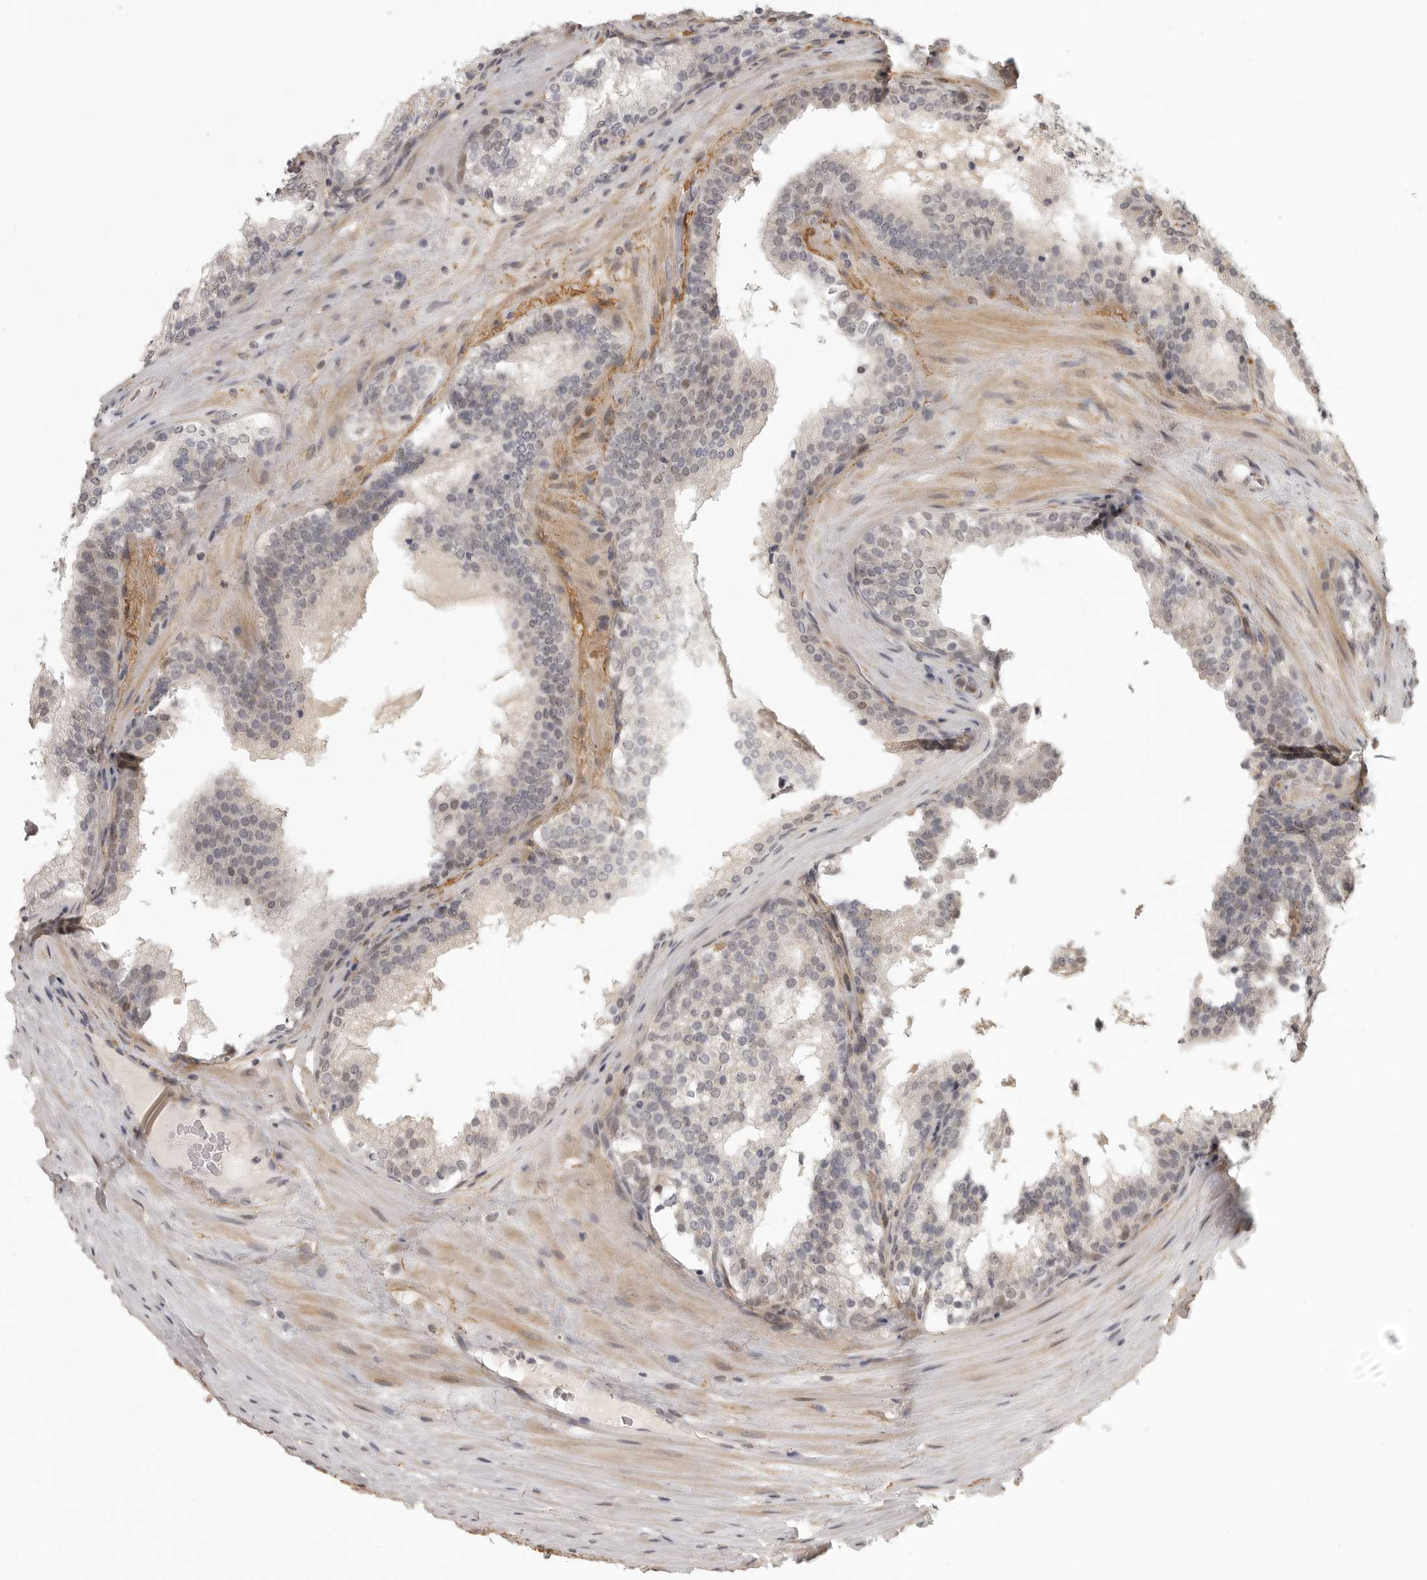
{"staining": {"intensity": "weak", "quantity": "<25%", "location": "nuclear"}, "tissue": "prostate cancer", "cell_type": "Tumor cells", "image_type": "cancer", "snomed": [{"axis": "morphology", "description": "Adenocarcinoma, High grade"}, {"axis": "topography", "description": "Prostate"}], "caption": "This is an immunohistochemistry photomicrograph of human prostate adenocarcinoma (high-grade). There is no expression in tumor cells.", "gene": "UROD", "patient": {"sex": "male", "age": 56}}